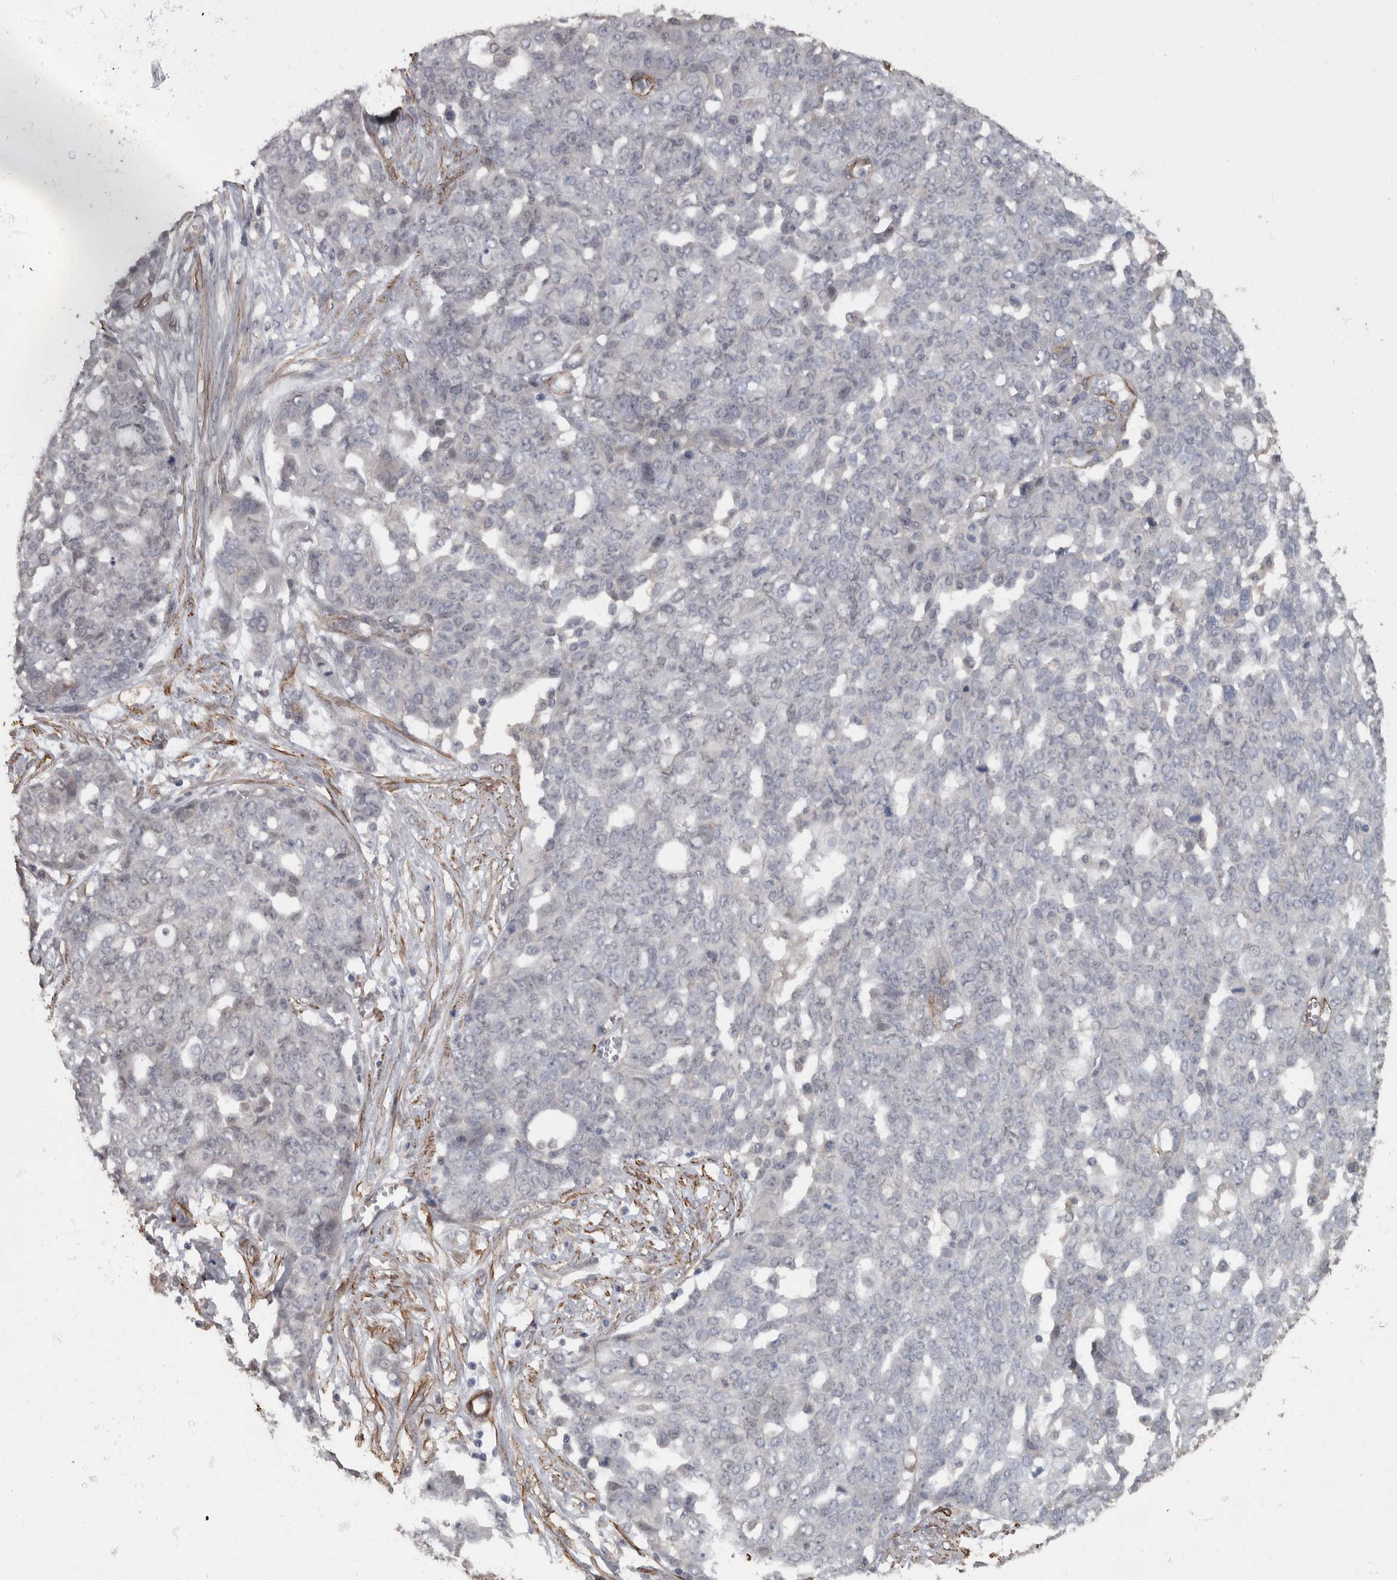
{"staining": {"intensity": "negative", "quantity": "none", "location": "none"}, "tissue": "ovarian cancer", "cell_type": "Tumor cells", "image_type": "cancer", "snomed": [{"axis": "morphology", "description": "Cystadenocarcinoma, serous, NOS"}, {"axis": "topography", "description": "Soft tissue"}, {"axis": "topography", "description": "Ovary"}], "caption": "Tumor cells are negative for brown protein staining in ovarian cancer (serous cystadenocarcinoma). (Brightfield microscopy of DAB immunohistochemistry at high magnification).", "gene": "MASTL", "patient": {"sex": "female", "age": 57}}